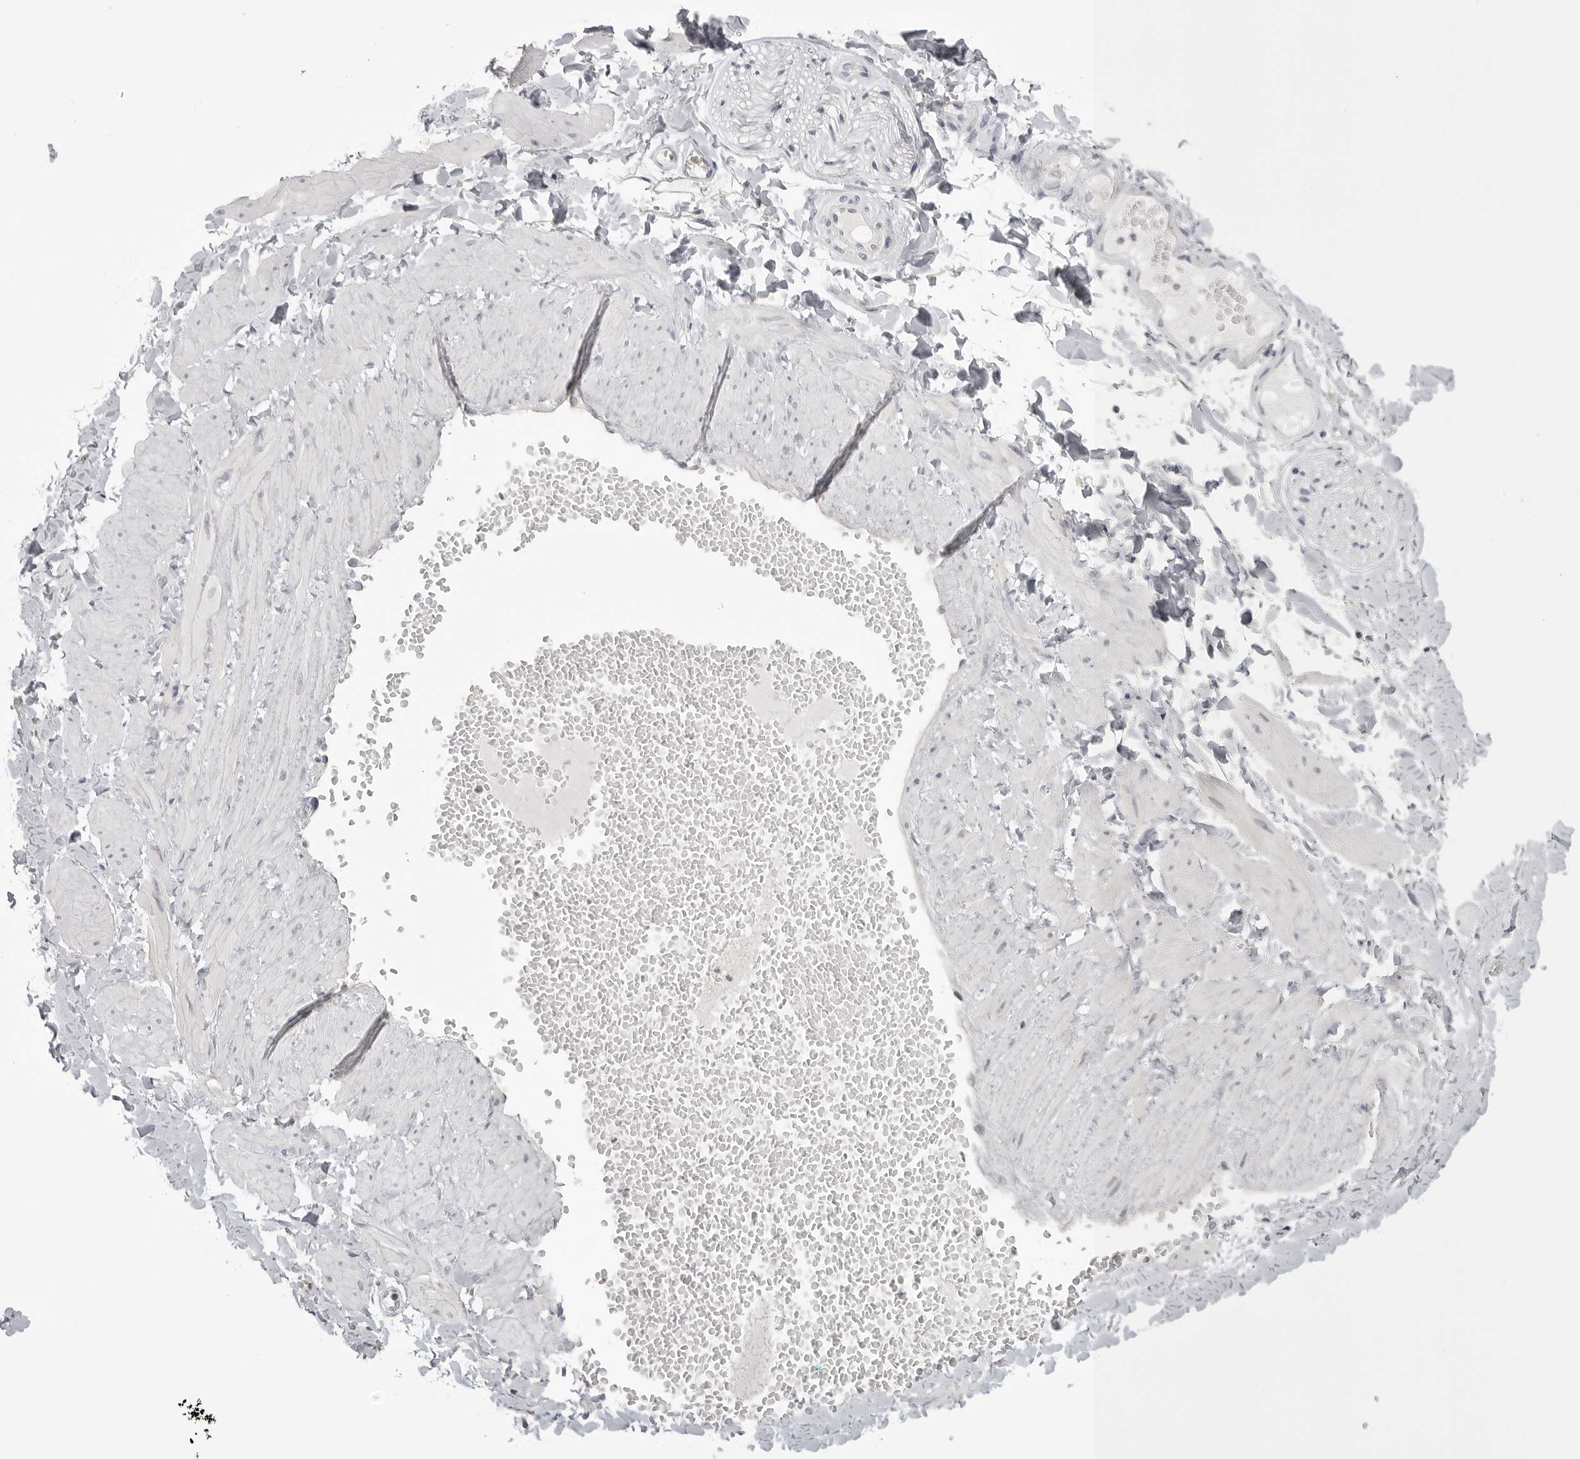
{"staining": {"intensity": "negative", "quantity": "none", "location": "none"}, "tissue": "adipose tissue", "cell_type": "Adipocytes", "image_type": "normal", "snomed": [{"axis": "morphology", "description": "Normal tissue, NOS"}, {"axis": "topography", "description": "Adipose tissue"}, {"axis": "topography", "description": "Vascular tissue"}, {"axis": "topography", "description": "Peripheral nerve tissue"}], "caption": "This is an immunohistochemistry micrograph of unremarkable adipose tissue. There is no expression in adipocytes.", "gene": "GPN2", "patient": {"sex": "male", "age": 25}}